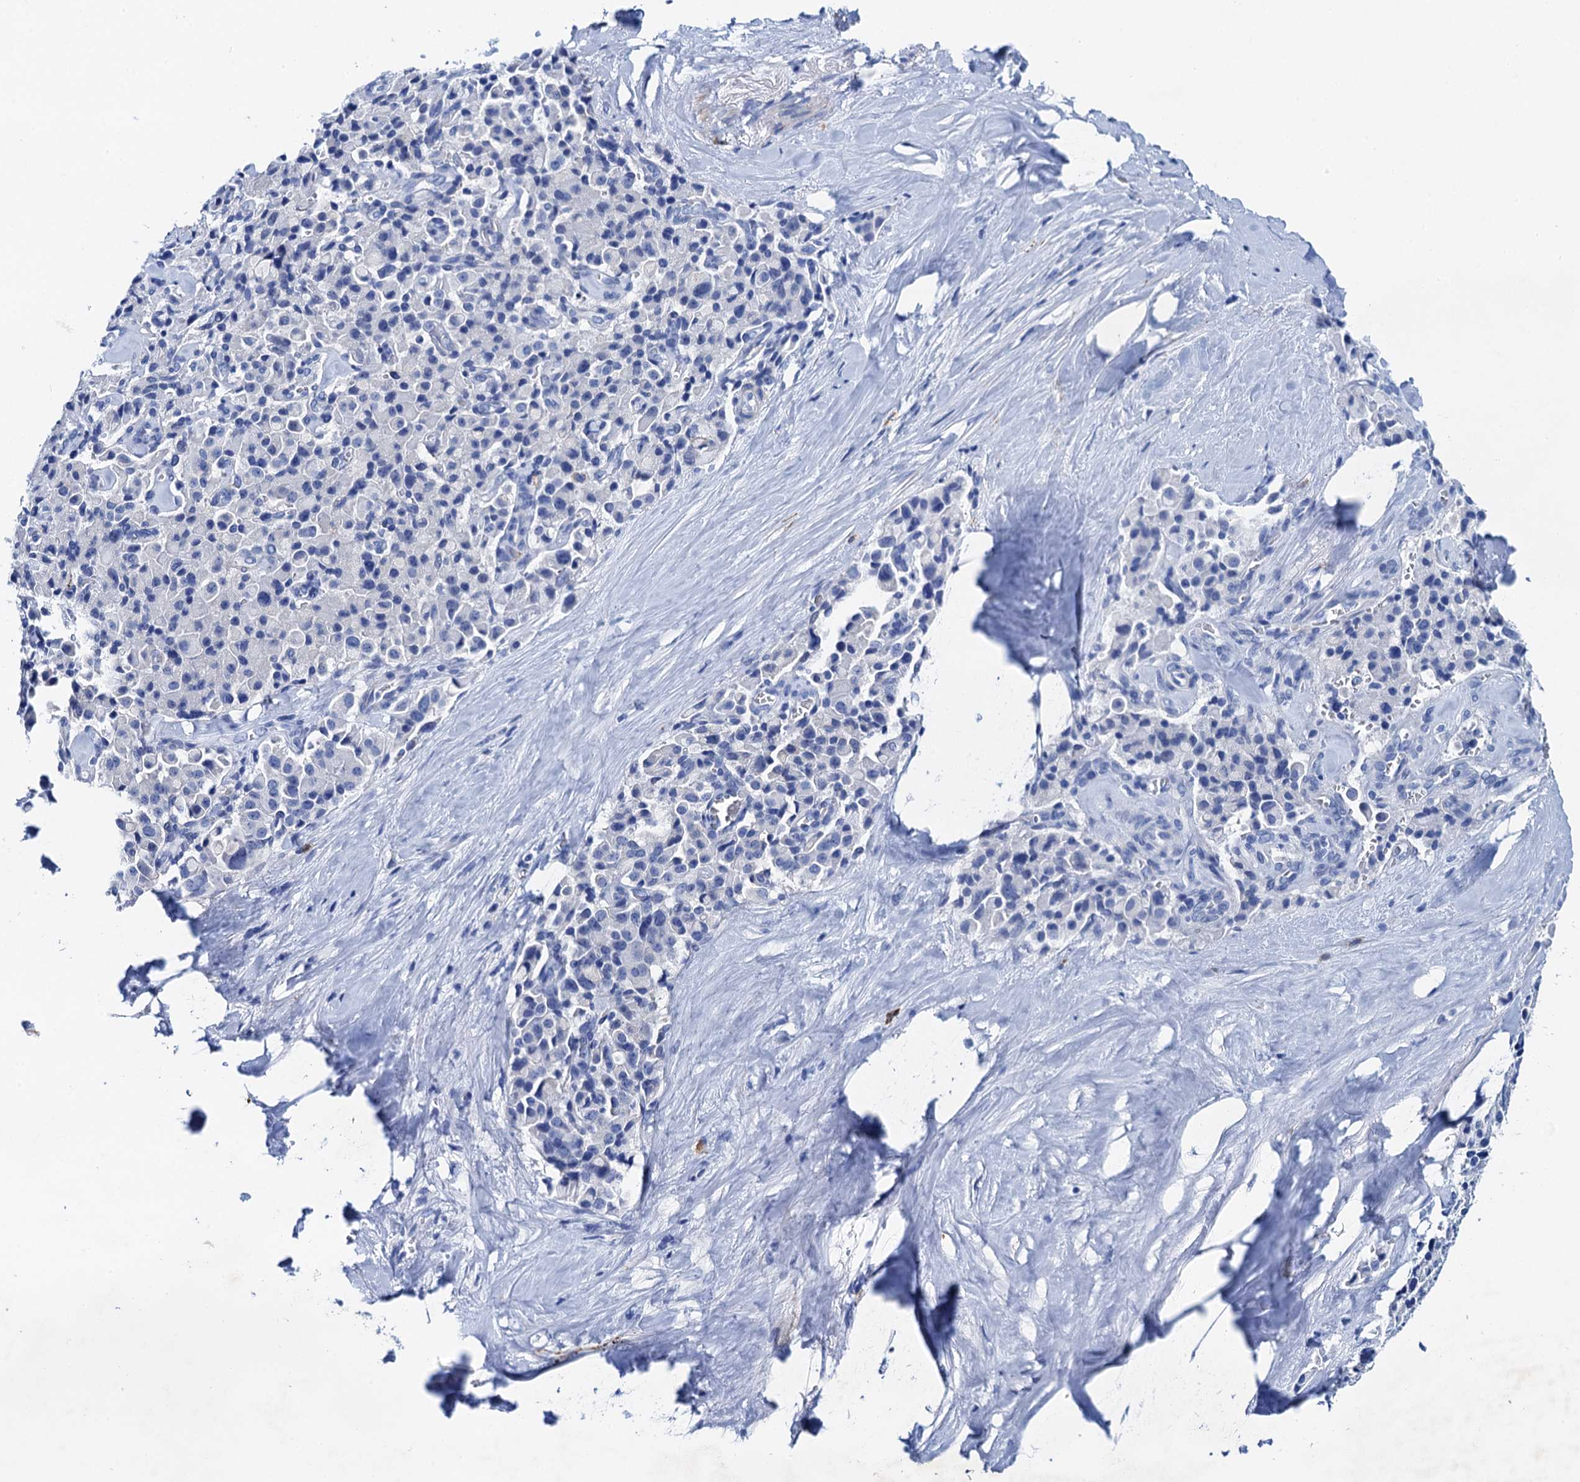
{"staining": {"intensity": "negative", "quantity": "none", "location": "none"}, "tissue": "pancreatic cancer", "cell_type": "Tumor cells", "image_type": "cancer", "snomed": [{"axis": "morphology", "description": "Adenocarcinoma, NOS"}, {"axis": "topography", "description": "Pancreas"}], "caption": "Tumor cells are negative for protein expression in human pancreatic cancer (adenocarcinoma).", "gene": "NLRP10", "patient": {"sex": "male", "age": 65}}